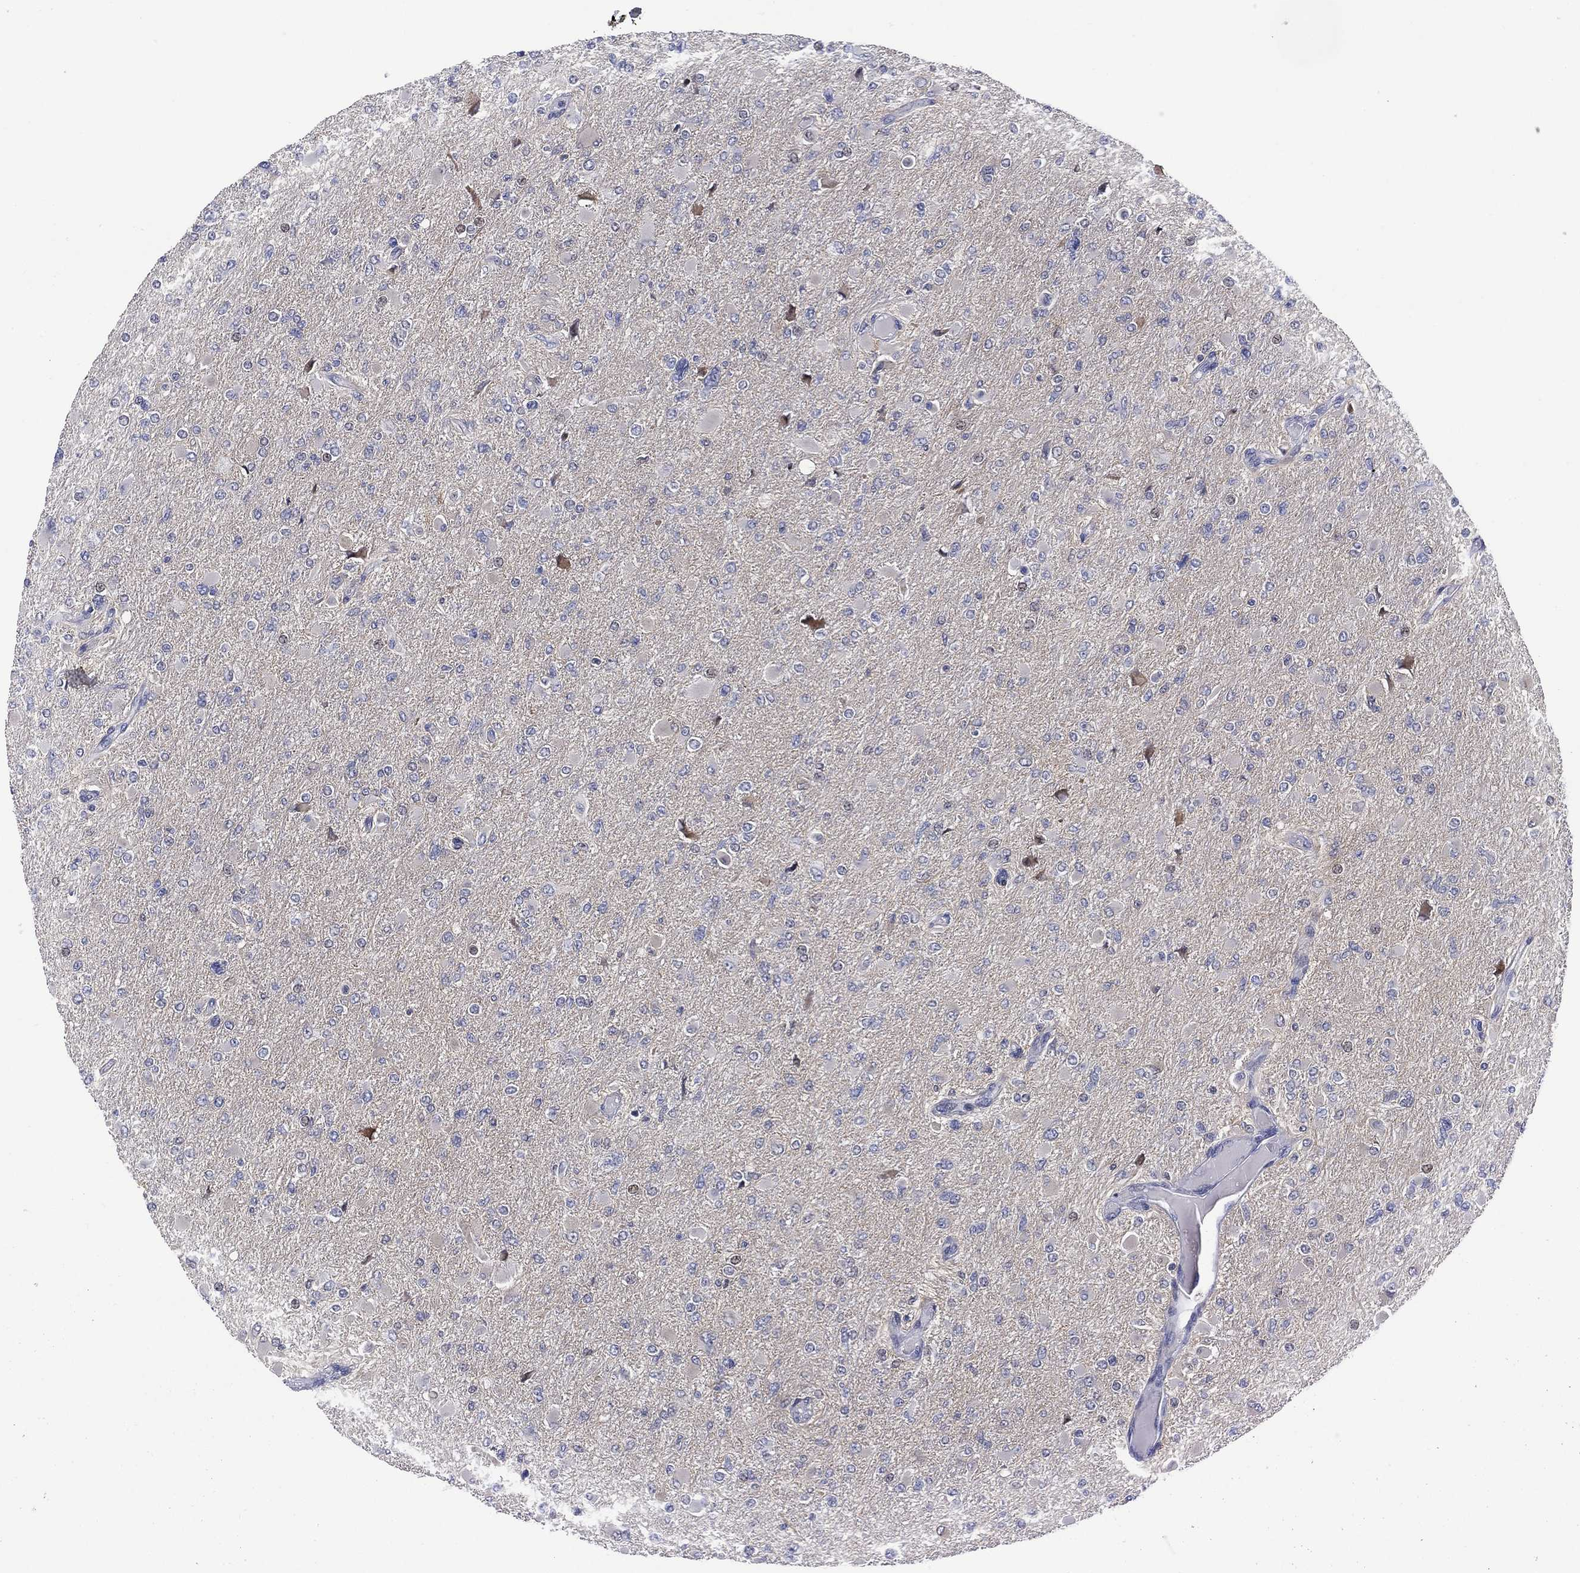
{"staining": {"intensity": "negative", "quantity": "none", "location": "none"}, "tissue": "glioma", "cell_type": "Tumor cells", "image_type": "cancer", "snomed": [{"axis": "morphology", "description": "Glioma, malignant, High grade"}, {"axis": "topography", "description": "Cerebral cortex"}], "caption": "IHC image of neoplastic tissue: human glioma stained with DAB shows no significant protein positivity in tumor cells. Nuclei are stained in blue.", "gene": "SLC4A4", "patient": {"sex": "female", "age": 36}}